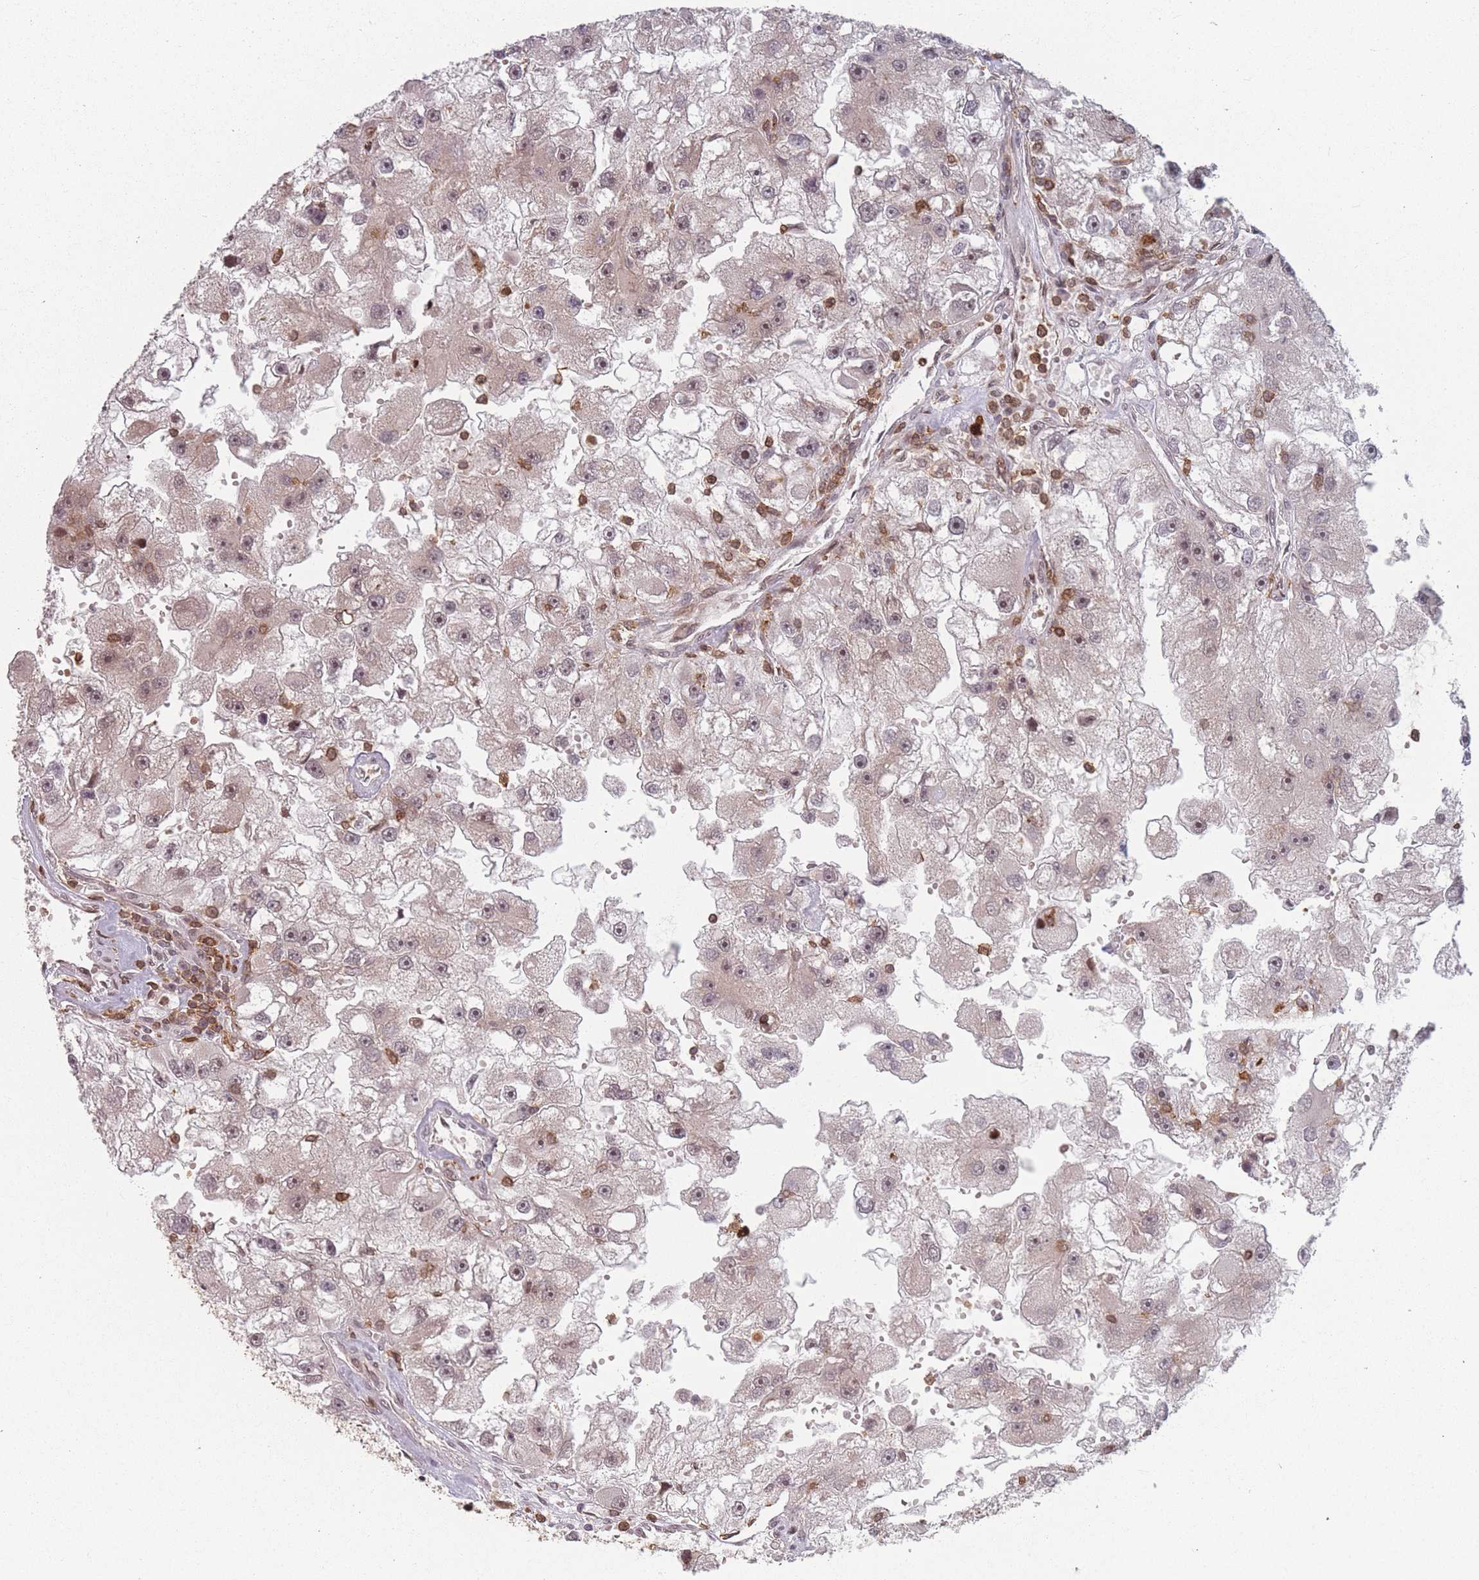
{"staining": {"intensity": "weak", "quantity": "25%-75%", "location": "nuclear"}, "tissue": "renal cancer", "cell_type": "Tumor cells", "image_type": "cancer", "snomed": [{"axis": "morphology", "description": "Adenocarcinoma, NOS"}, {"axis": "topography", "description": "Kidney"}], "caption": "Protein staining of adenocarcinoma (renal) tissue reveals weak nuclear staining in approximately 25%-75% of tumor cells.", "gene": "WDR55", "patient": {"sex": "male", "age": 63}}